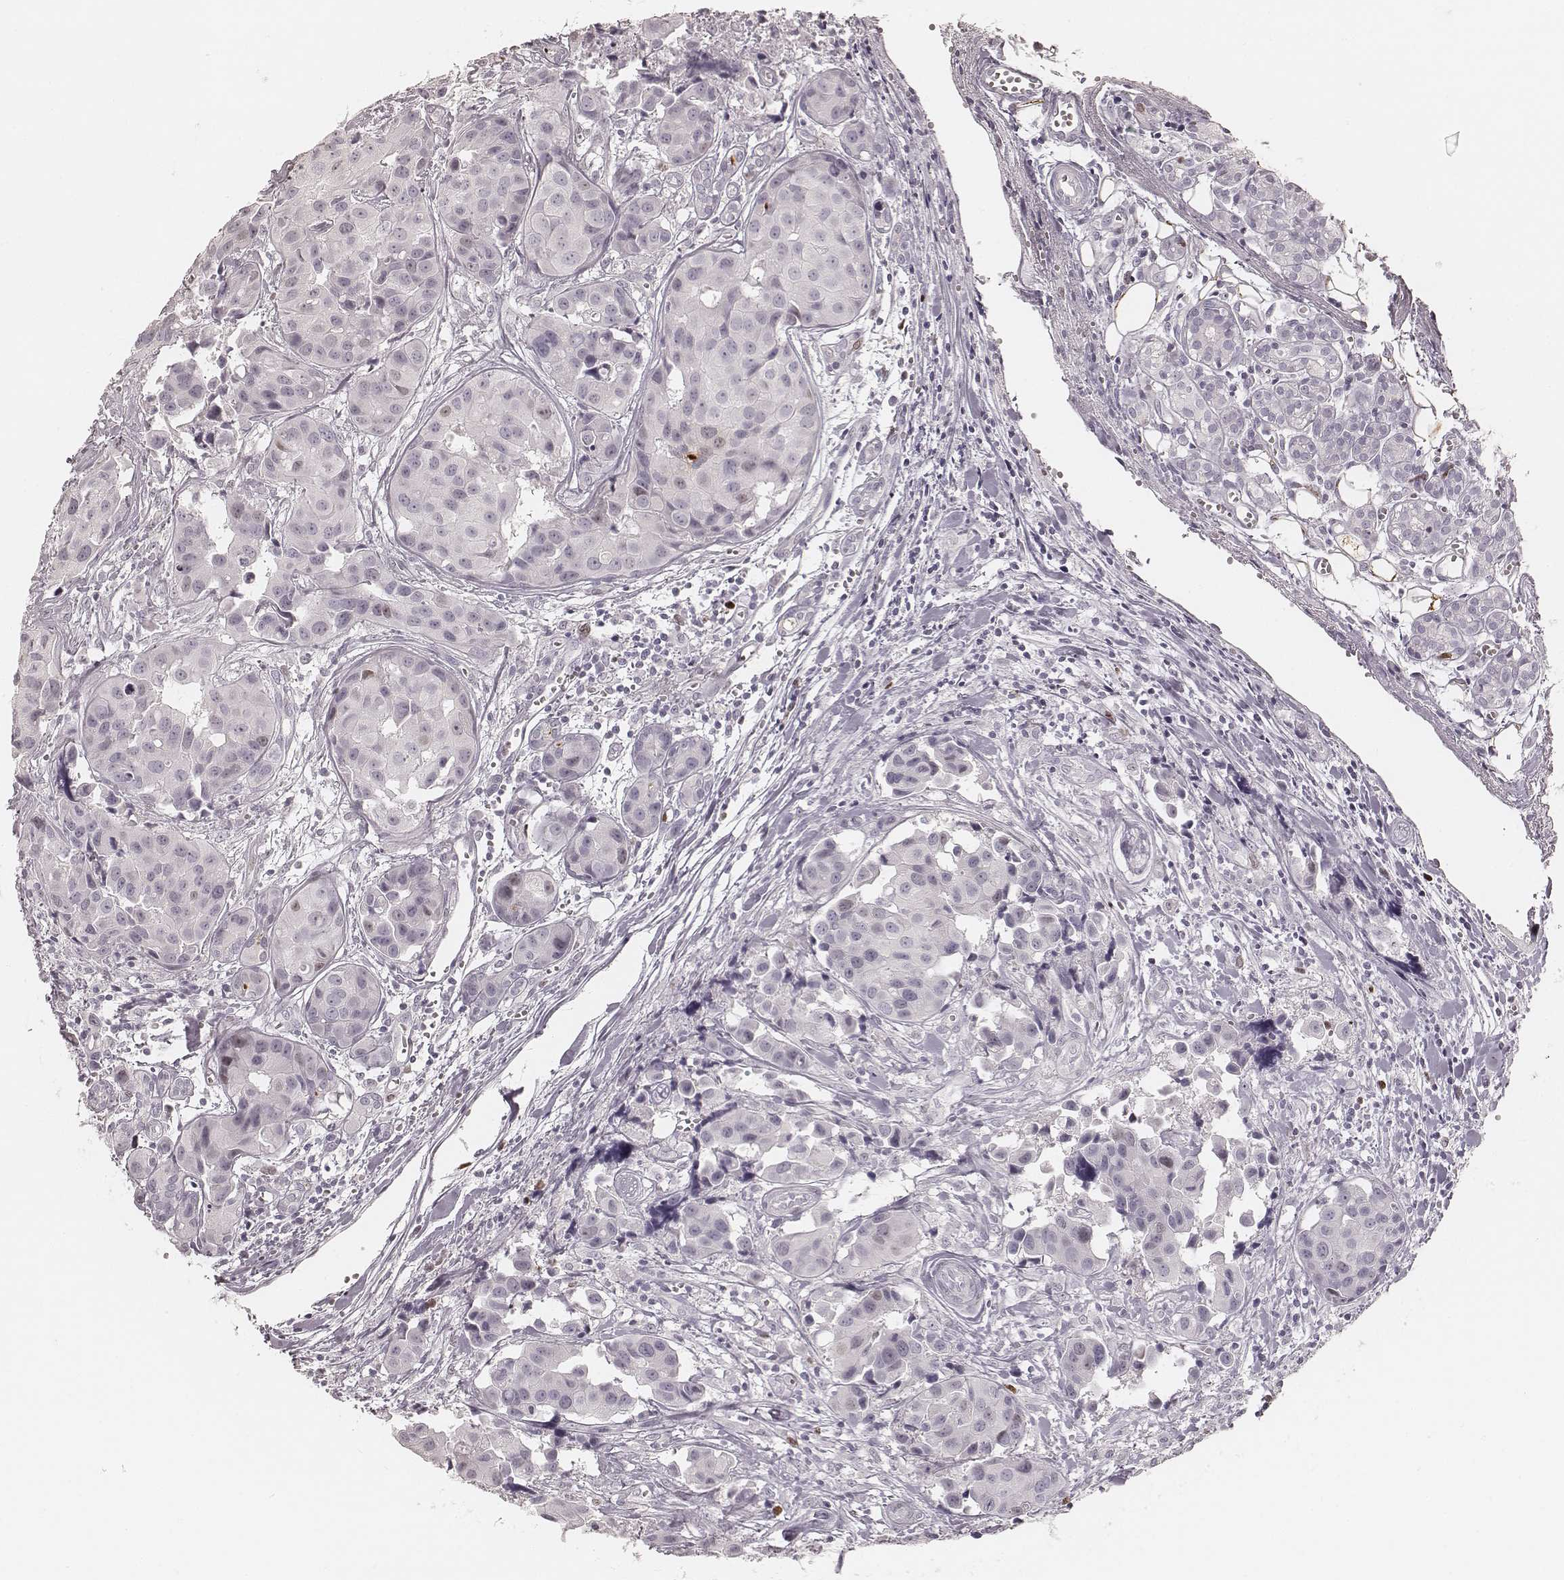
{"staining": {"intensity": "negative", "quantity": "none", "location": "none"}, "tissue": "head and neck cancer", "cell_type": "Tumor cells", "image_type": "cancer", "snomed": [{"axis": "morphology", "description": "Adenocarcinoma, NOS"}, {"axis": "topography", "description": "Head-Neck"}], "caption": "A photomicrograph of head and neck adenocarcinoma stained for a protein shows no brown staining in tumor cells.", "gene": "TEX37", "patient": {"sex": "male", "age": 76}}